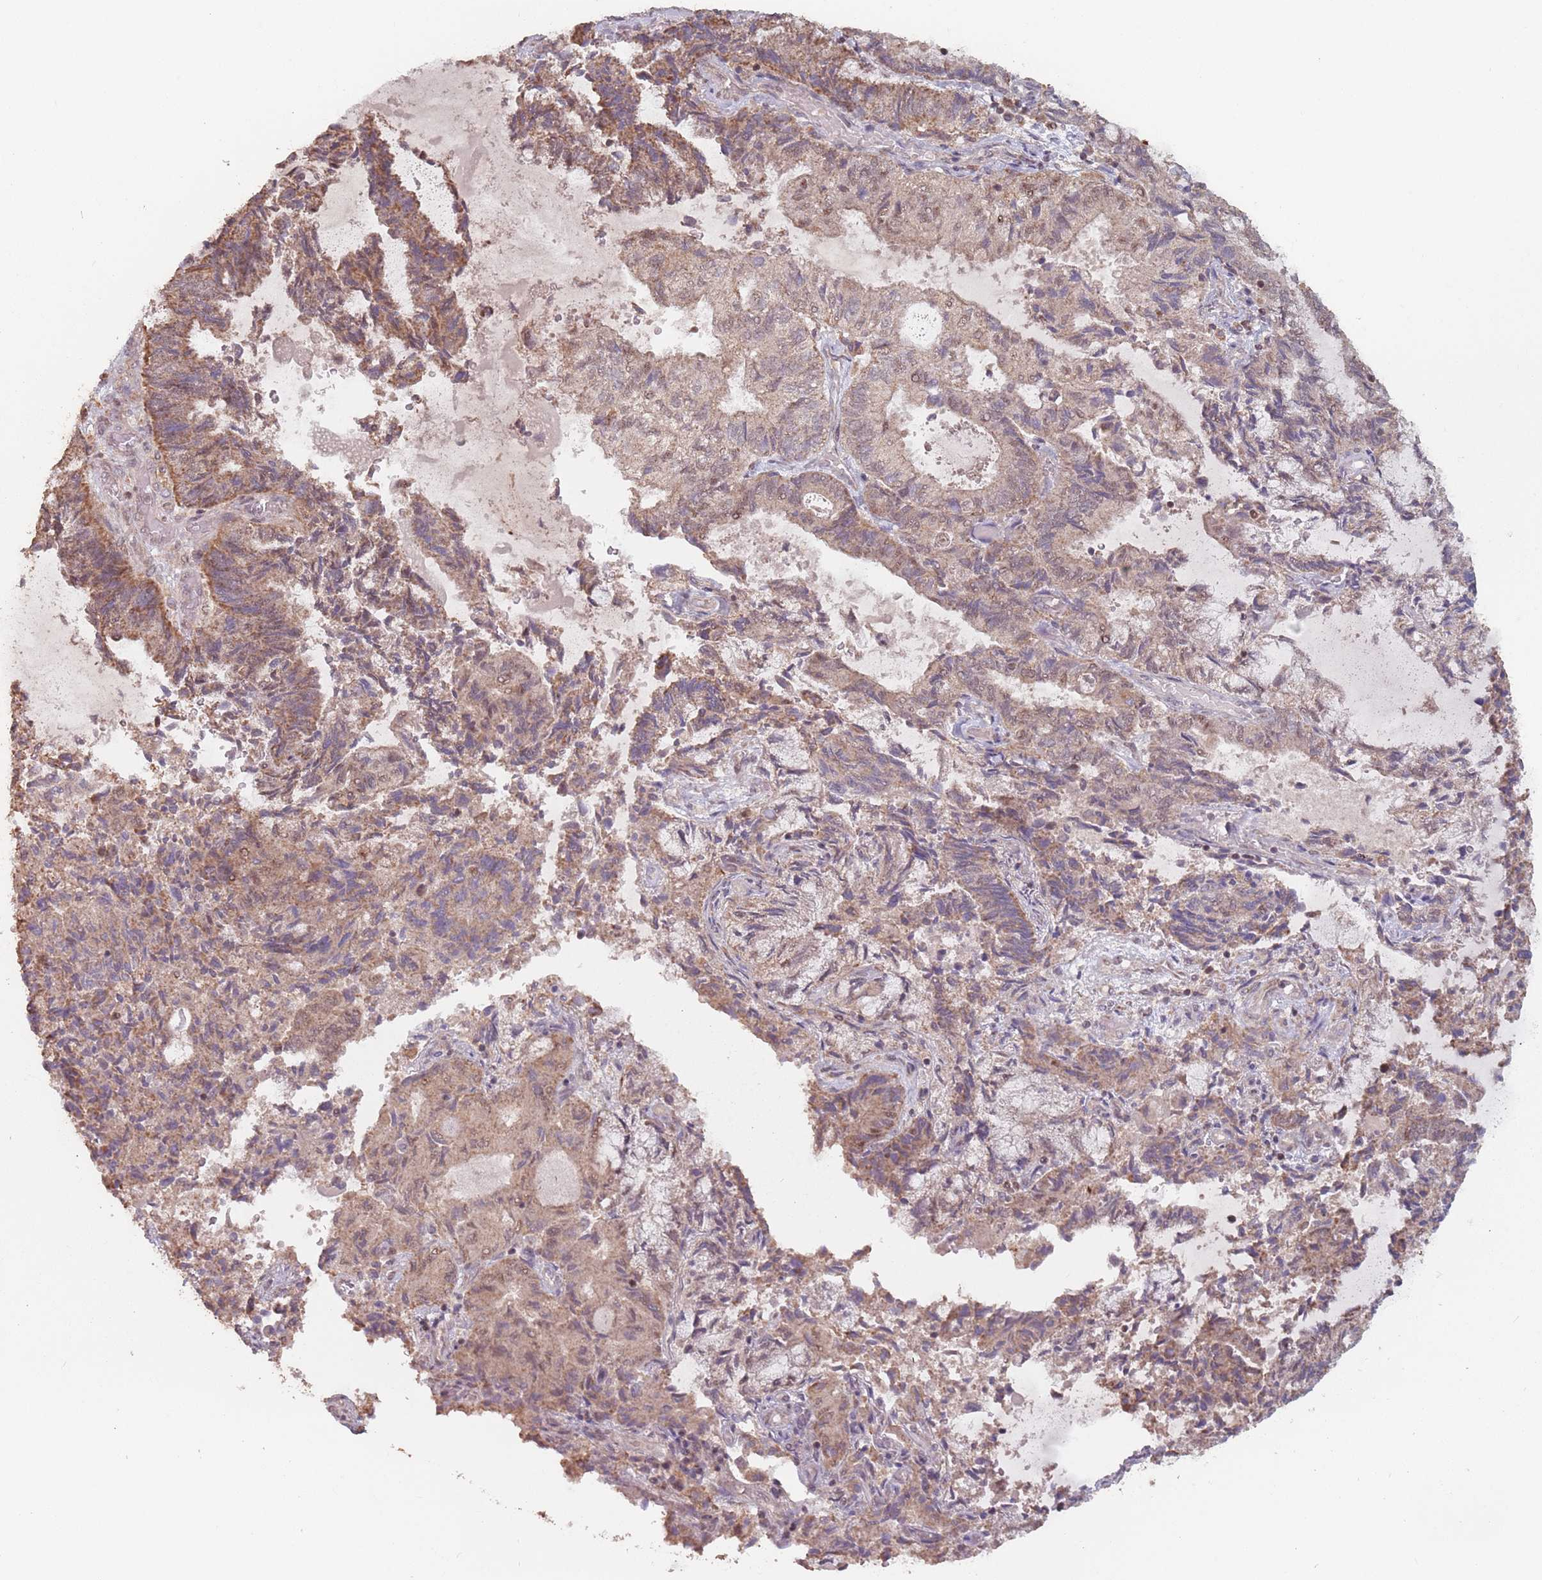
{"staining": {"intensity": "moderate", "quantity": "25%-75%", "location": "cytoplasmic/membranous"}, "tissue": "endometrial cancer", "cell_type": "Tumor cells", "image_type": "cancer", "snomed": [{"axis": "morphology", "description": "Adenocarcinoma, NOS"}, {"axis": "topography", "description": "Endometrium"}], "caption": "Moderate cytoplasmic/membranous staining is present in approximately 25%-75% of tumor cells in adenocarcinoma (endometrial).", "gene": "VPS52", "patient": {"sex": "female", "age": 80}}